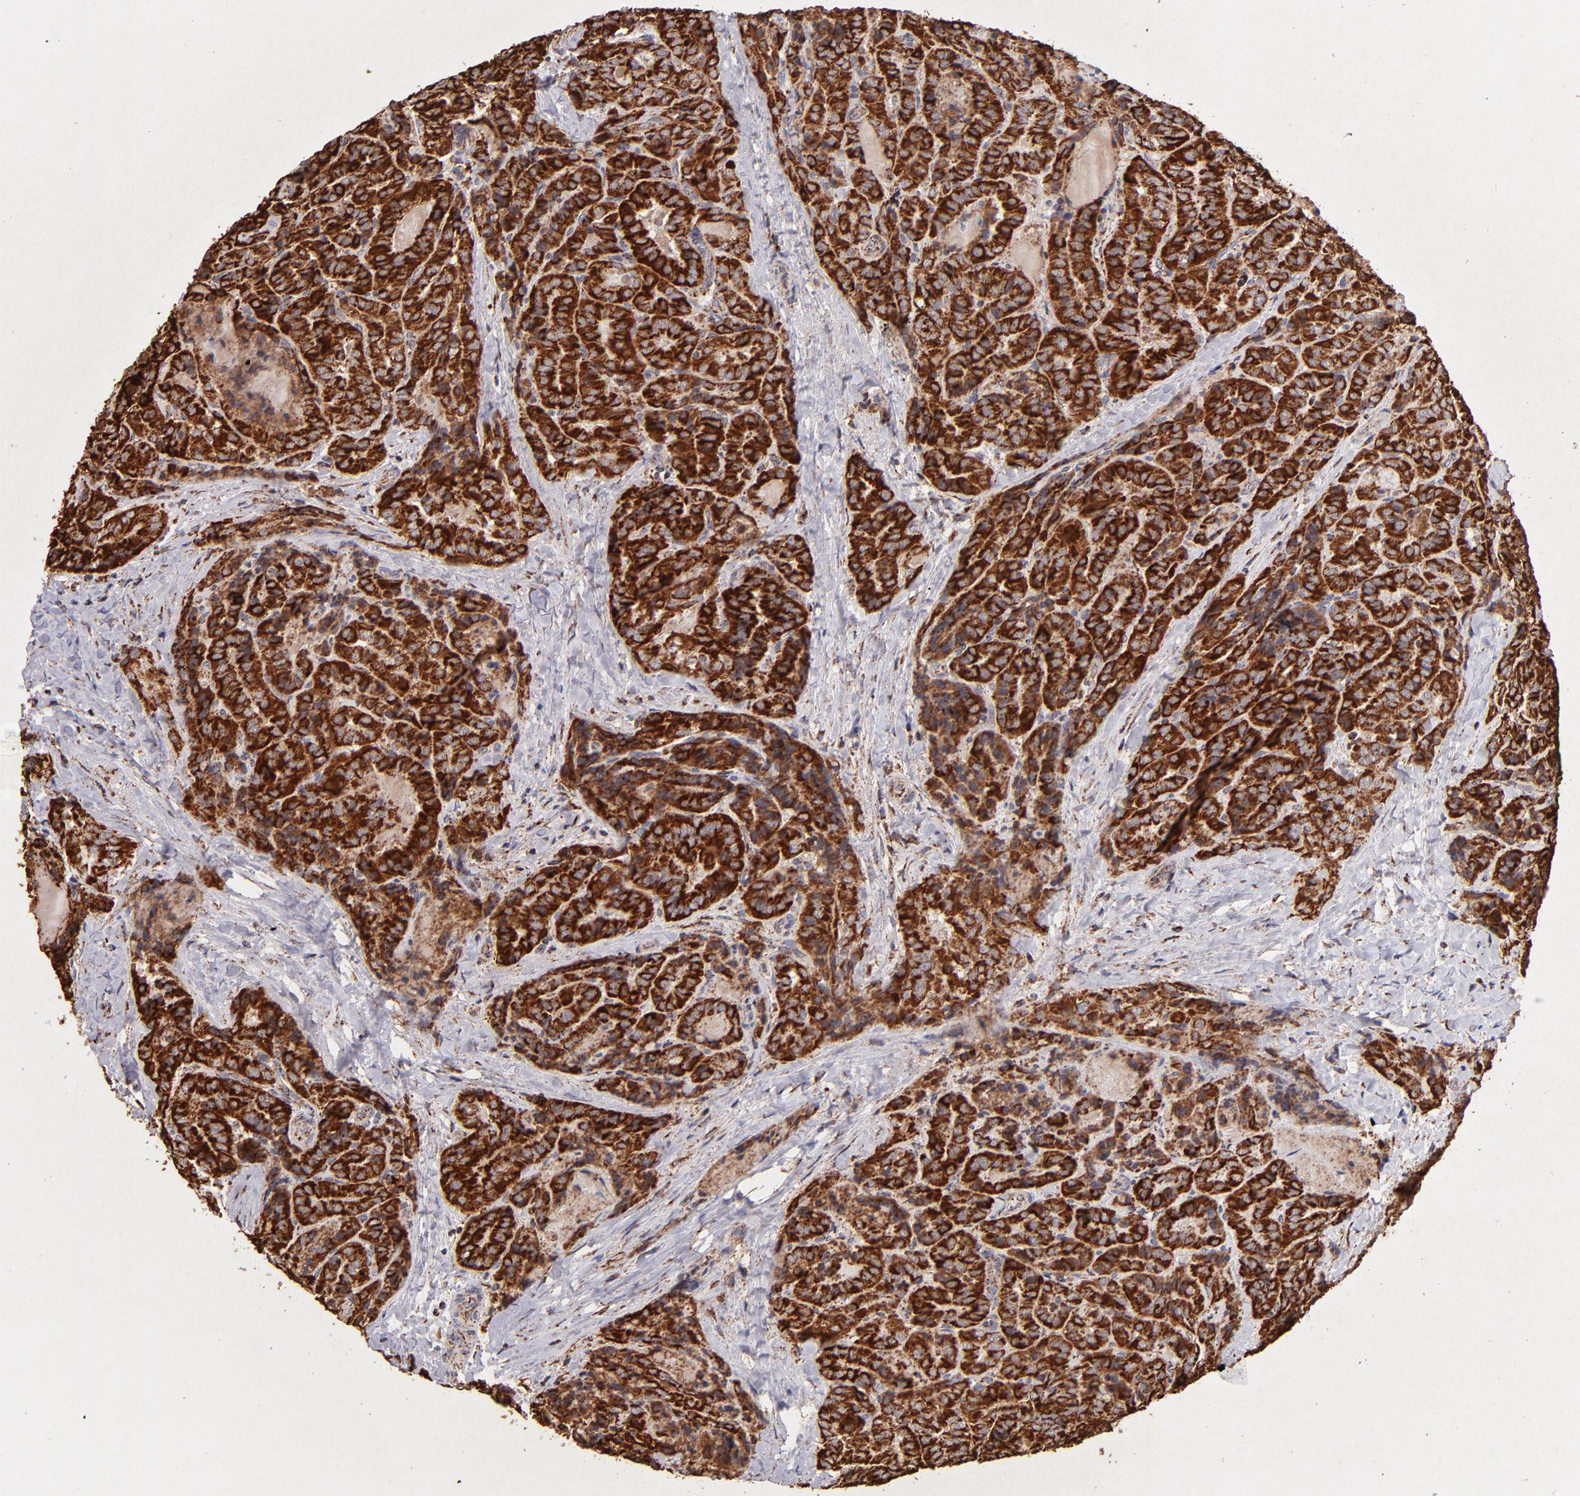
{"staining": {"intensity": "strong", "quantity": ">75%", "location": "cytoplasmic/membranous"}, "tissue": "thyroid cancer", "cell_type": "Tumor cells", "image_type": "cancer", "snomed": [{"axis": "morphology", "description": "Papillary adenocarcinoma, NOS"}, {"axis": "topography", "description": "Thyroid gland"}], "caption": "Immunohistochemistry (IHC) (DAB) staining of thyroid papillary adenocarcinoma reveals strong cytoplasmic/membranous protein positivity in approximately >75% of tumor cells.", "gene": "DLST", "patient": {"sex": "female", "age": 71}}